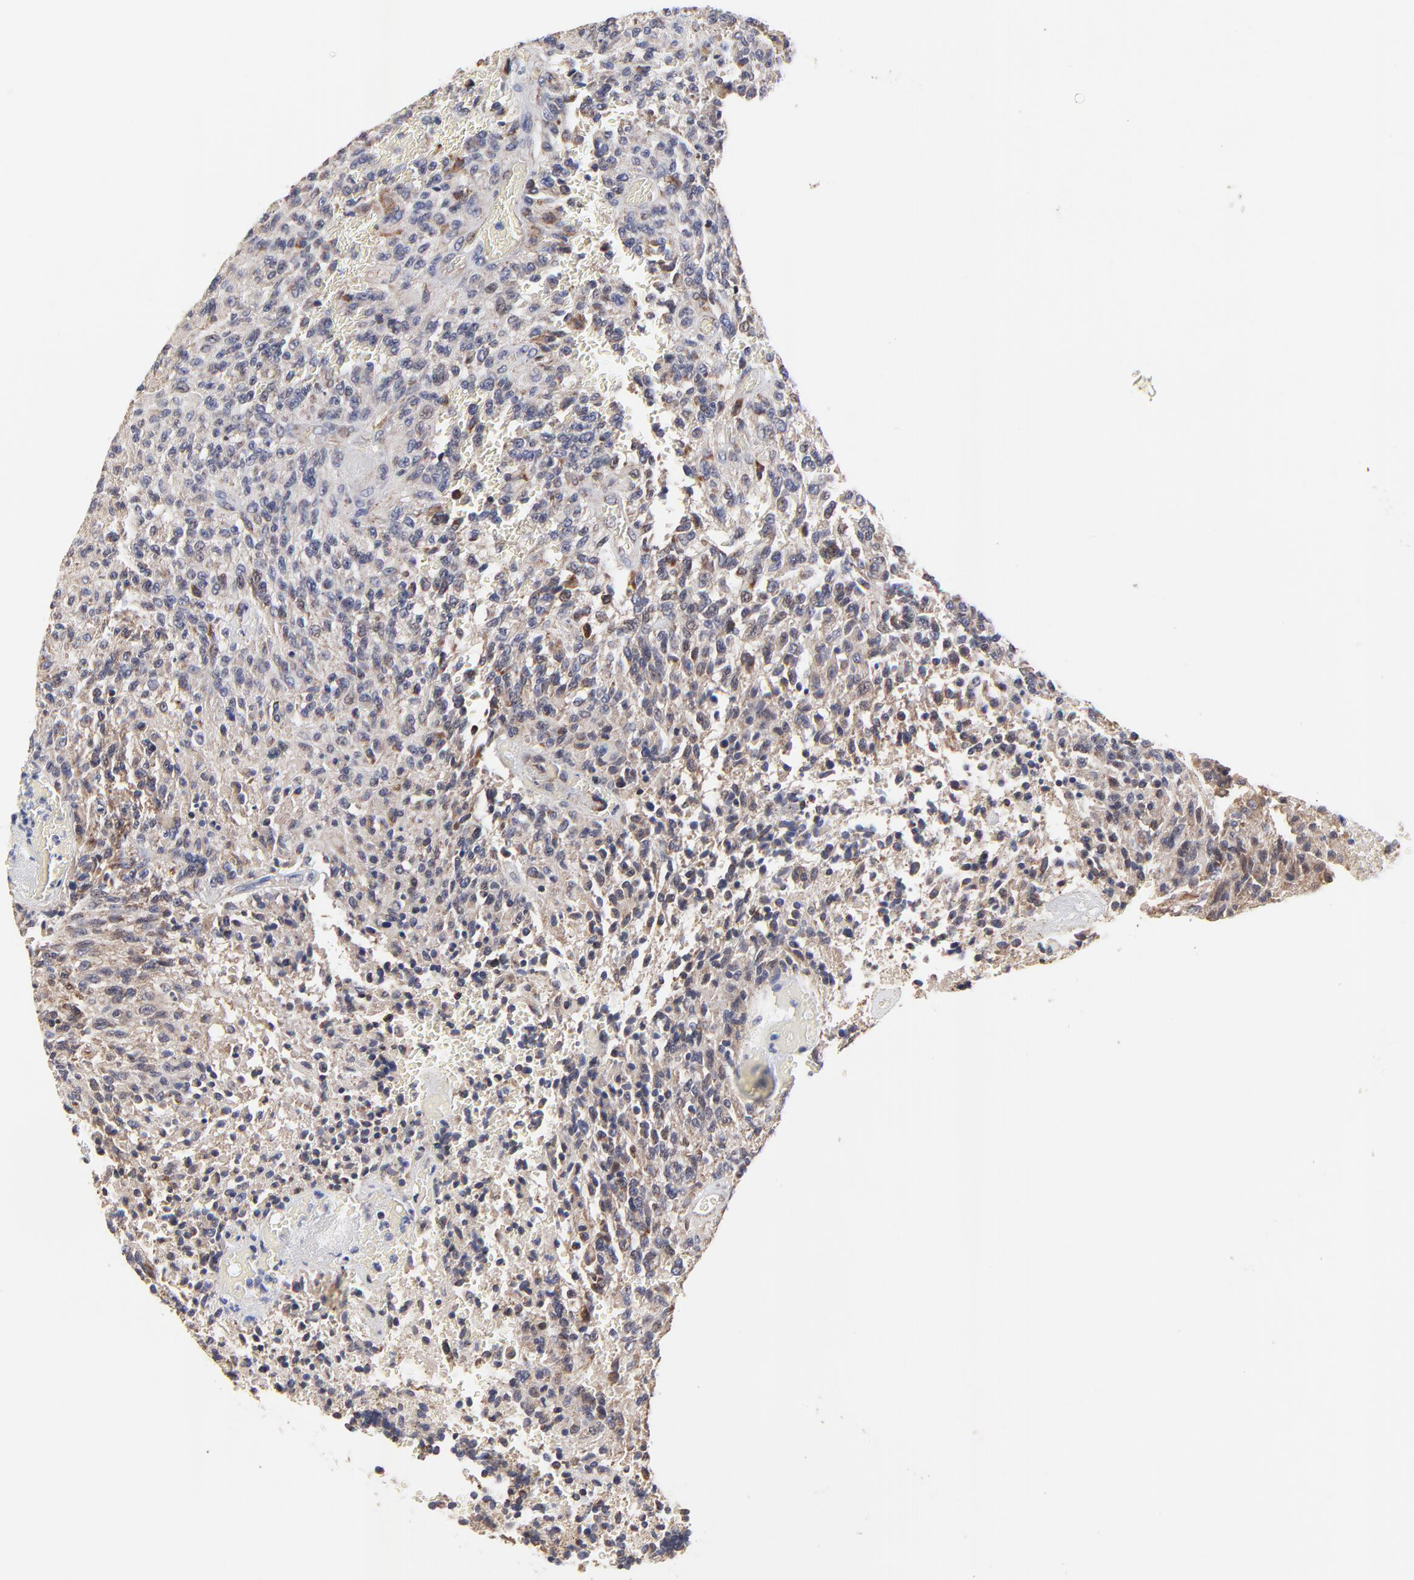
{"staining": {"intensity": "negative", "quantity": "none", "location": "none"}, "tissue": "glioma", "cell_type": "Tumor cells", "image_type": "cancer", "snomed": [{"axis": "morphology", "description": "Normal tissue, NOS"}, {"axis": "morphology", "description": "Glioma, malignant, High grade"}, {"axis": "topography", "description": "Cerebral cortex"}], "caption": "DAB immunohistochemical staining of glioma displays no significant expression in tumor cells.", "gene": "ZNF550", "patient": {"sex": "male", "age": 56}}